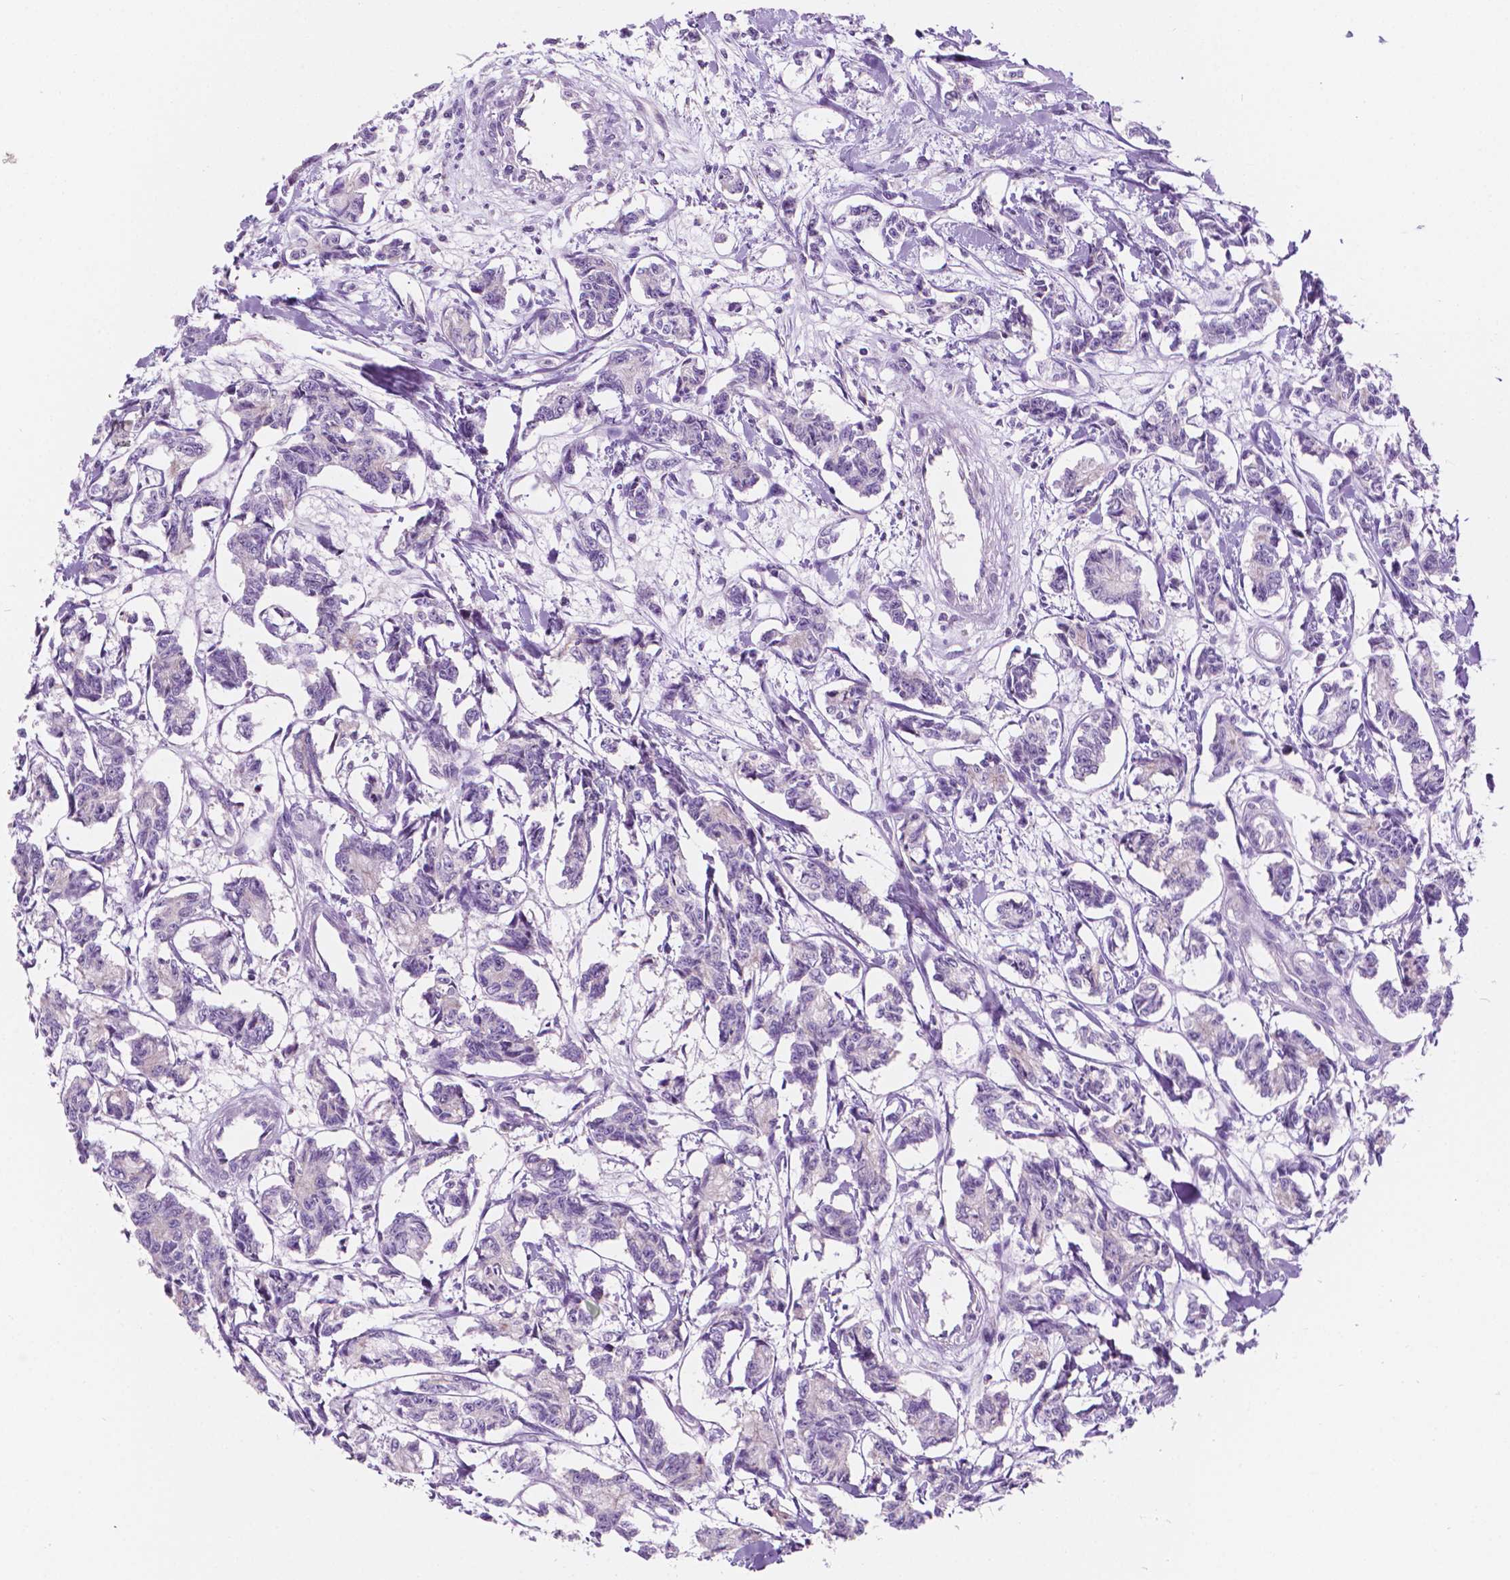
{"staining": {"intensity": "negative", "quantity": "none", "location": "none"}, "tissue": "carcinoid", "cell_type": "Tumor cells", "image_type": "cancer", "snomed": [{"axis": "morphology", "description": "Carcinoid, malignant, NOS"}, {"axis": "topography", "description": "Kidney"}], "caption": "Carcinoid (malignant) stained for a protein using immunohistochemistry reveals no expression tumor cells.", "gene": "NOS1AP", "patient": {"sex": "female", "age": 41}}